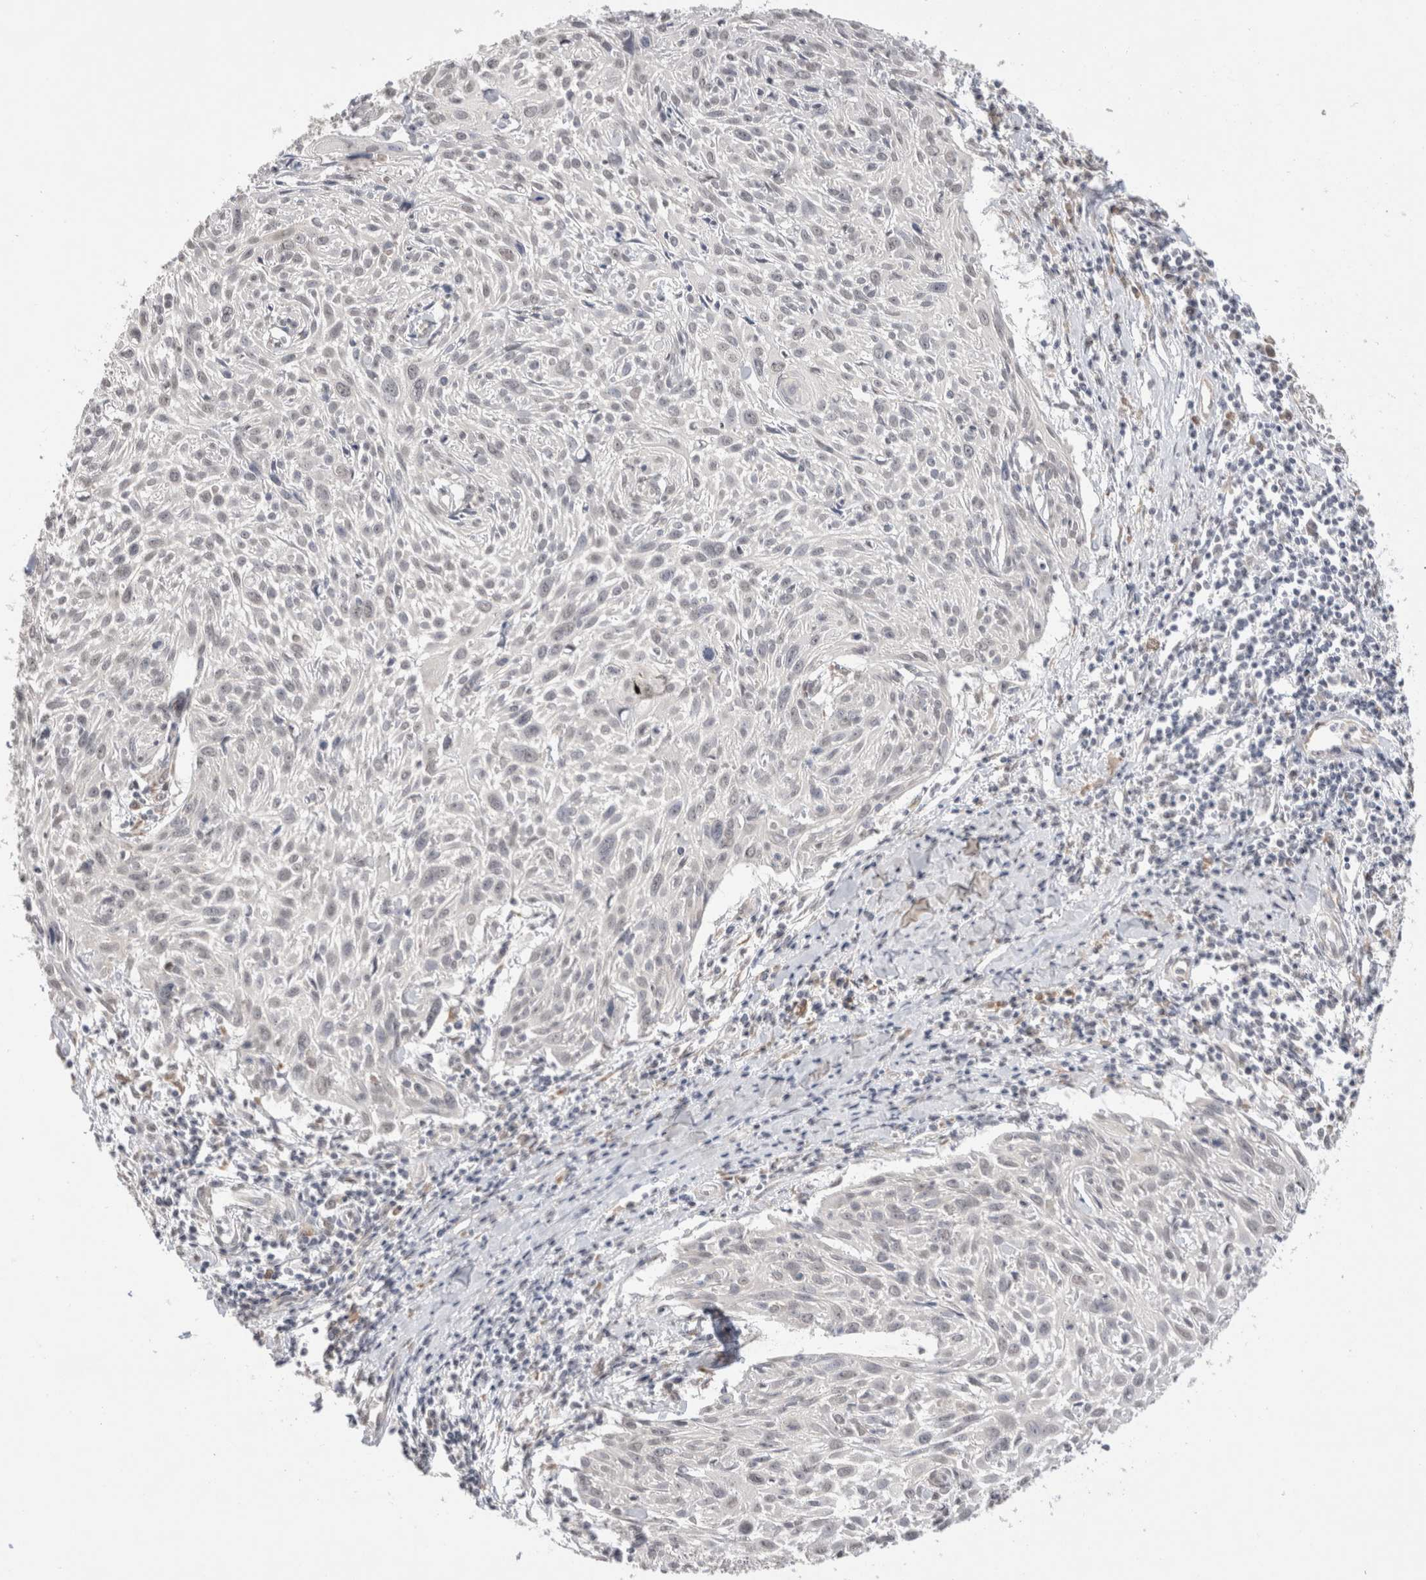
{"staining": {"intensity": "negative", "quantity": "none", "location": "none"}, "tissue": "cervical cancer", "cell_type": "Tumor cells", "image_type": "cancer", "snomed": [{"axis": "morphology", "description": "Squamous cell carcinoma, NOS"}, {"axis": "topography", "description": "Cervix"}], "caption": "IHC micrograph of cervical cancer stained for a protein (brown), which demonstrates no staining in tumor cells.", "gene": "HDLBP", "patient": {"sex": "female", "age": 51}}